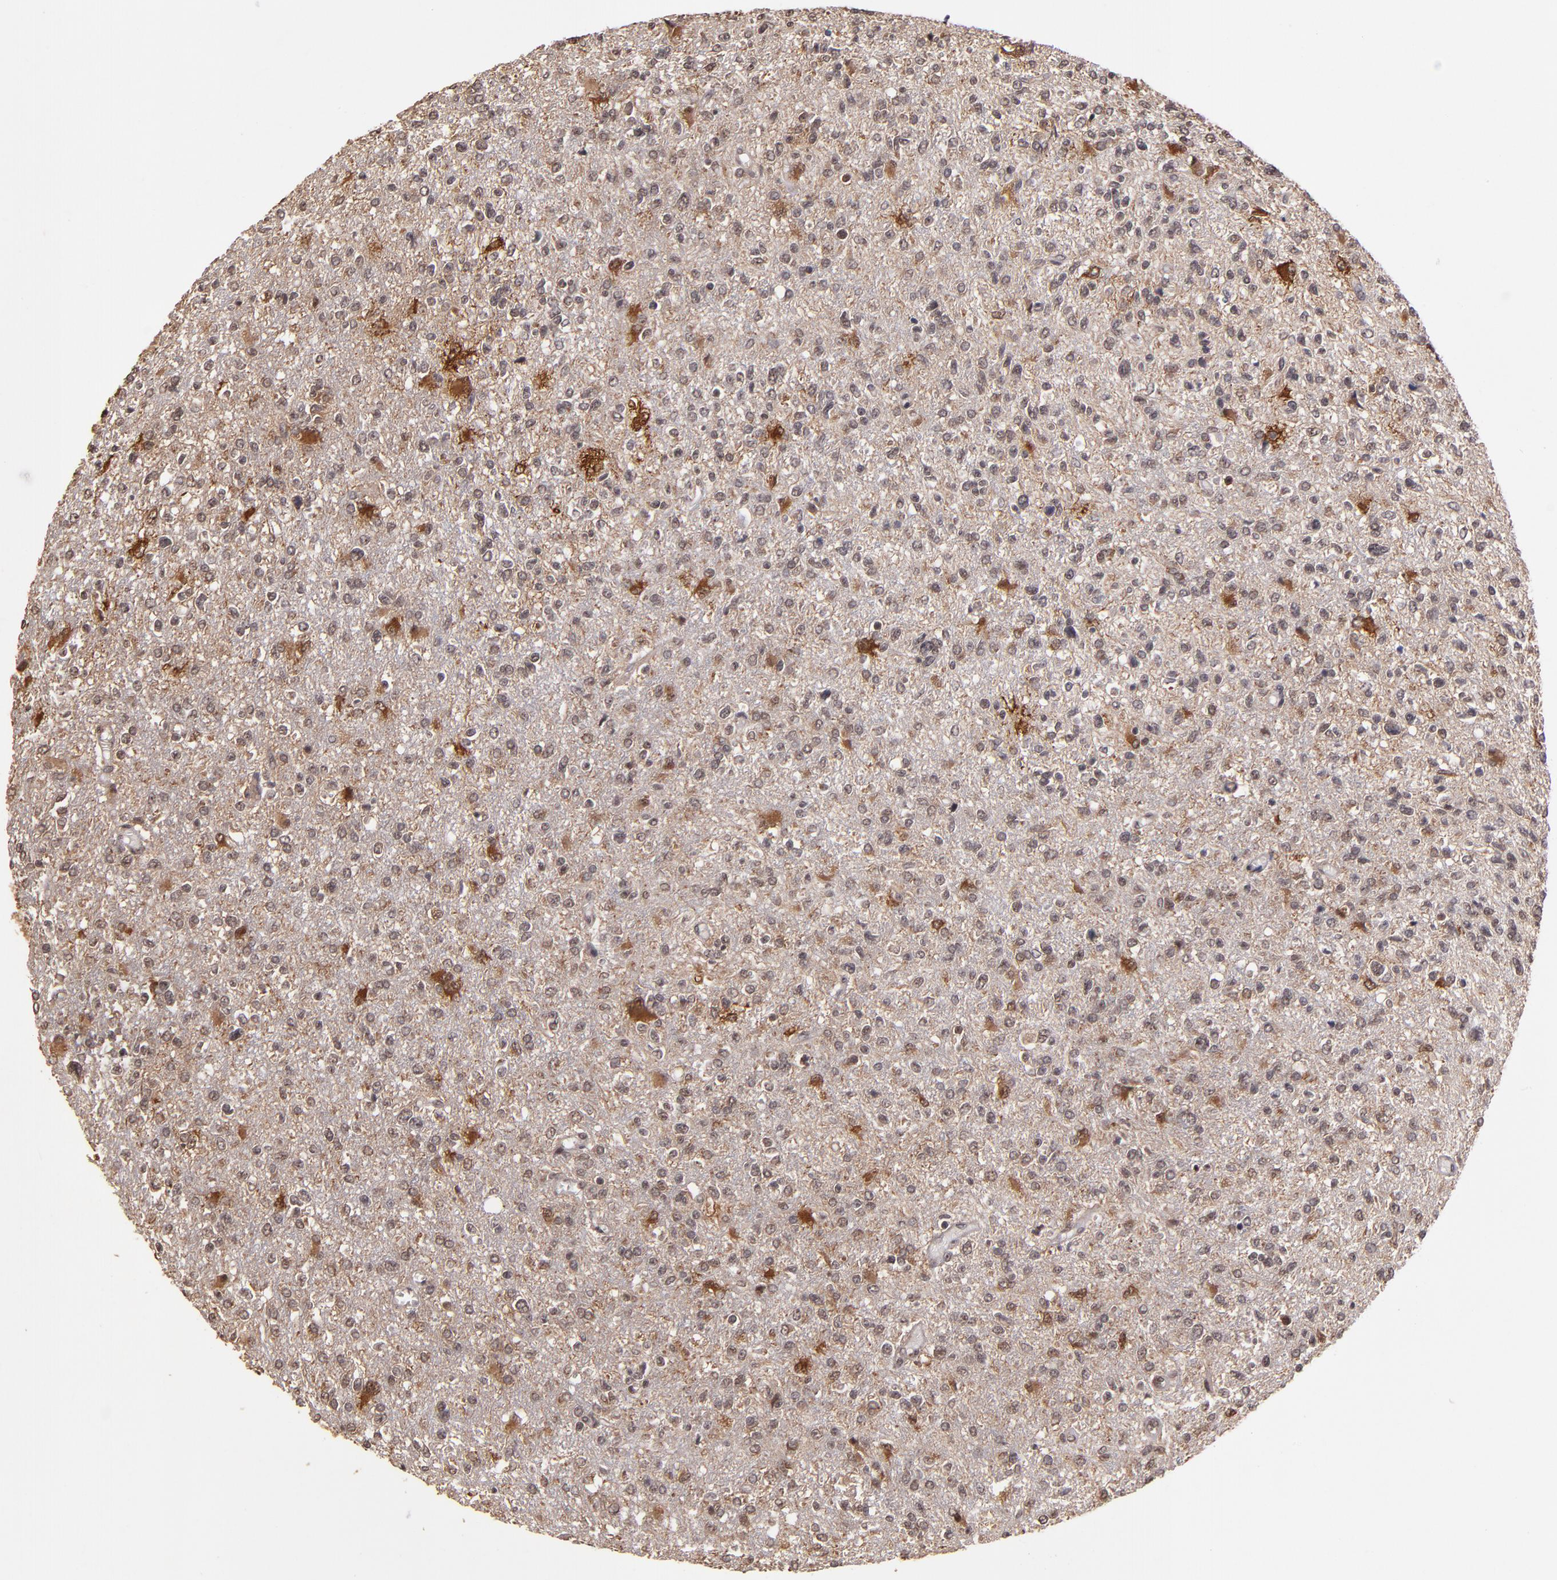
{"staining": {"intensity": "strong", "quantity": "<25%", "location": "cytoplasmic/membranous"}, "tissue": "glioma", "cell_type": "Tumor cells", "image_type": "cancer", "snomed": [{"axis": "morphology", "description": "Glioma, malignant, High grade"}, {"axis": "topography", "description": "Cerebral cortex"}], "caption": "Brown immunohistochemical staining in glioma shows strong cytoplasmic/membranous expression in about <25% of tumor cells. (brown staining indicates protein expression, while blue staining denotes nuclei).", "gene": "RIOK3", "patient": {"sex": "male", "age": 76}}